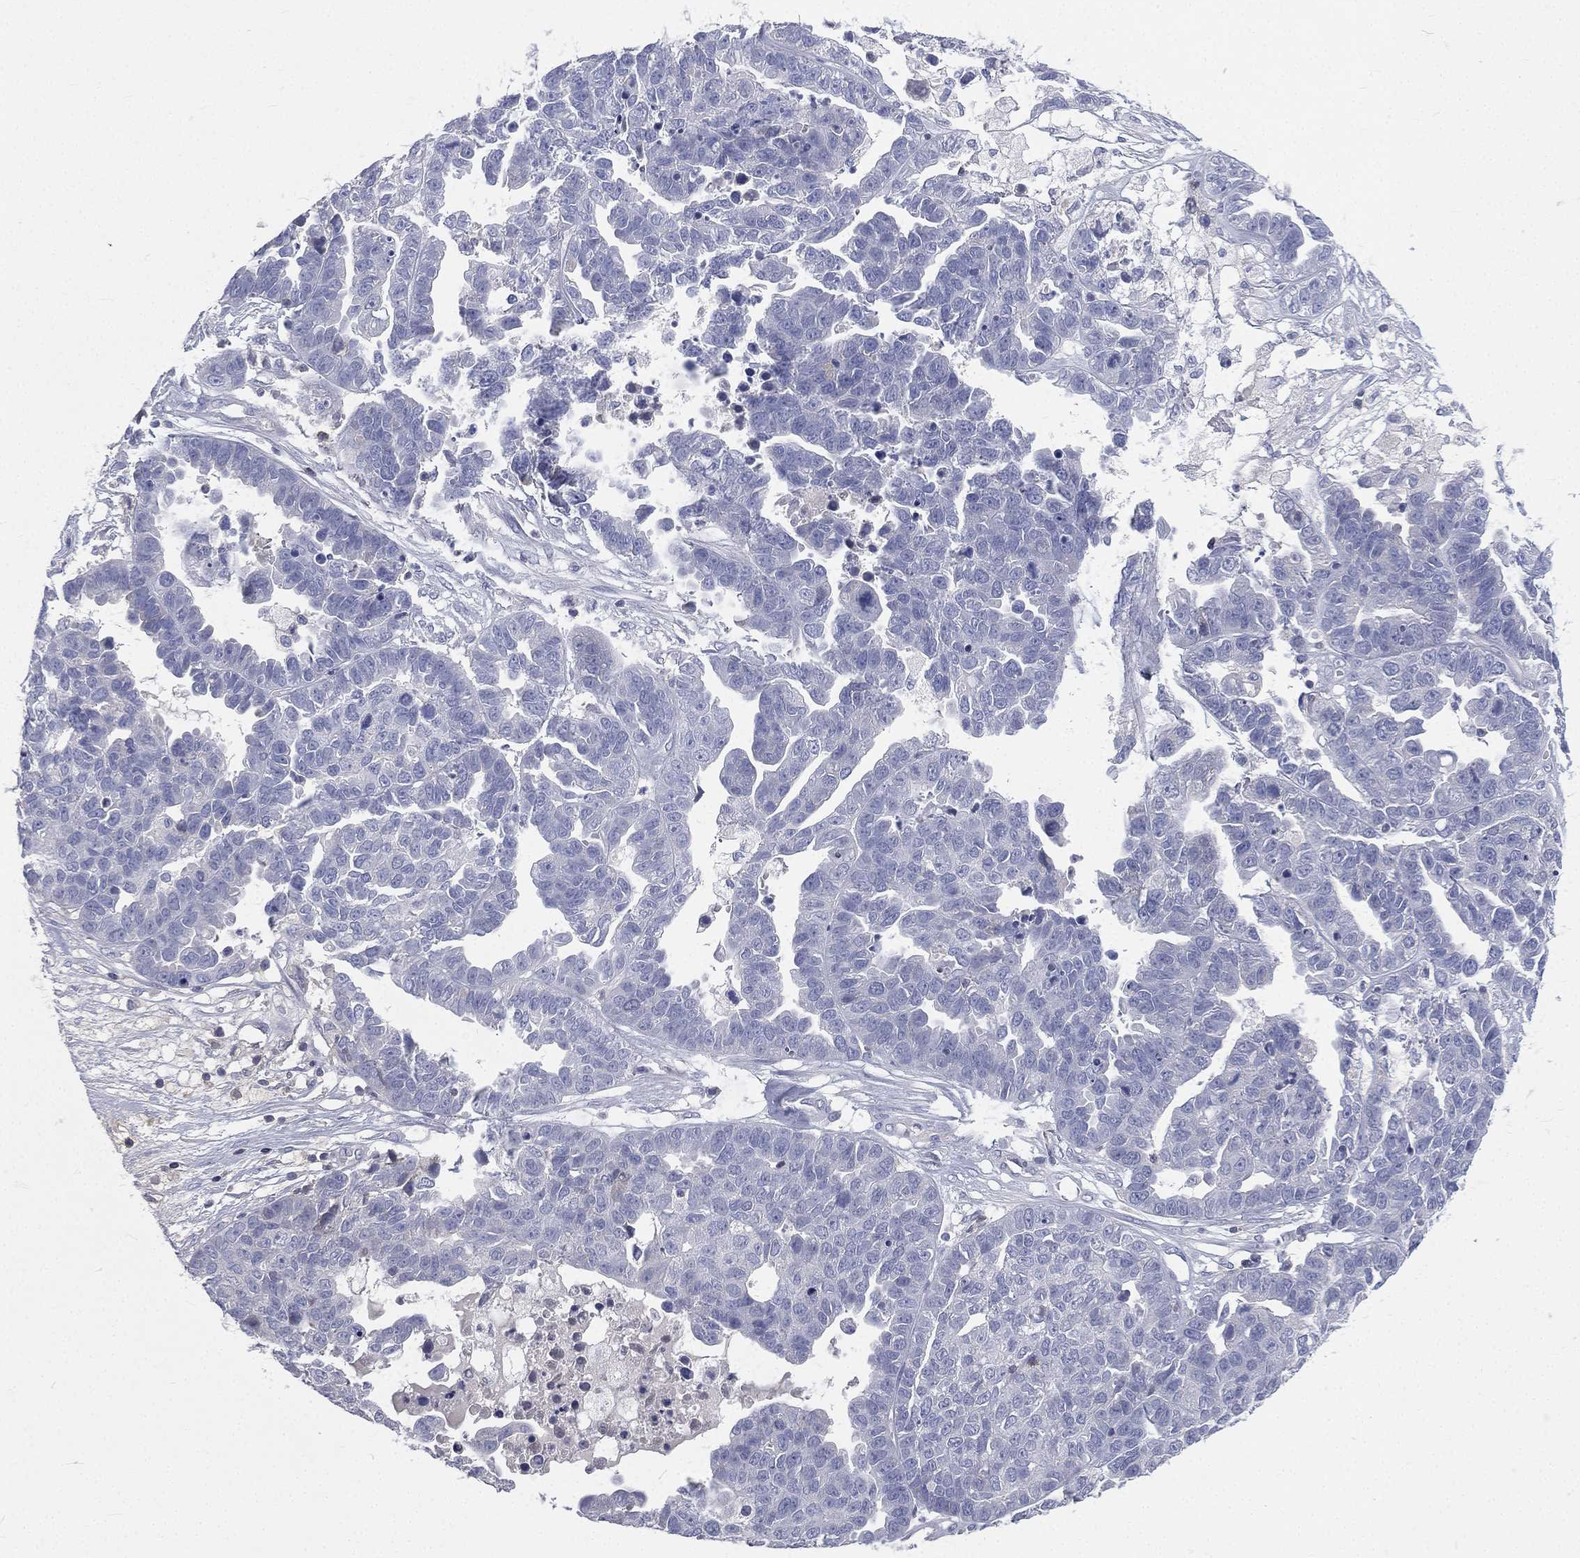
{"staining": {"intensity": "negative", "quantity": "none", "location": "none"}, "tissue": "ovarian cancer", "cell_type": "Tumor cells", "image_type": "cancer", "snomed": [{"axis": "morphology", "description": "Cystadenocarcinoma, serous, NOS"}, {"axis": "topography", "description": "Ovary"}], "caption": "Tumor cells show no significant protein expression in ovarian cancer. (Stains: DAB immunohistochemistry (IHC) with hematoxylin counter stain, Microscopy: brightfield microscopy at high magnification).", "gene": "CD3D", "patient": {"sex": "female", "age": 87}}